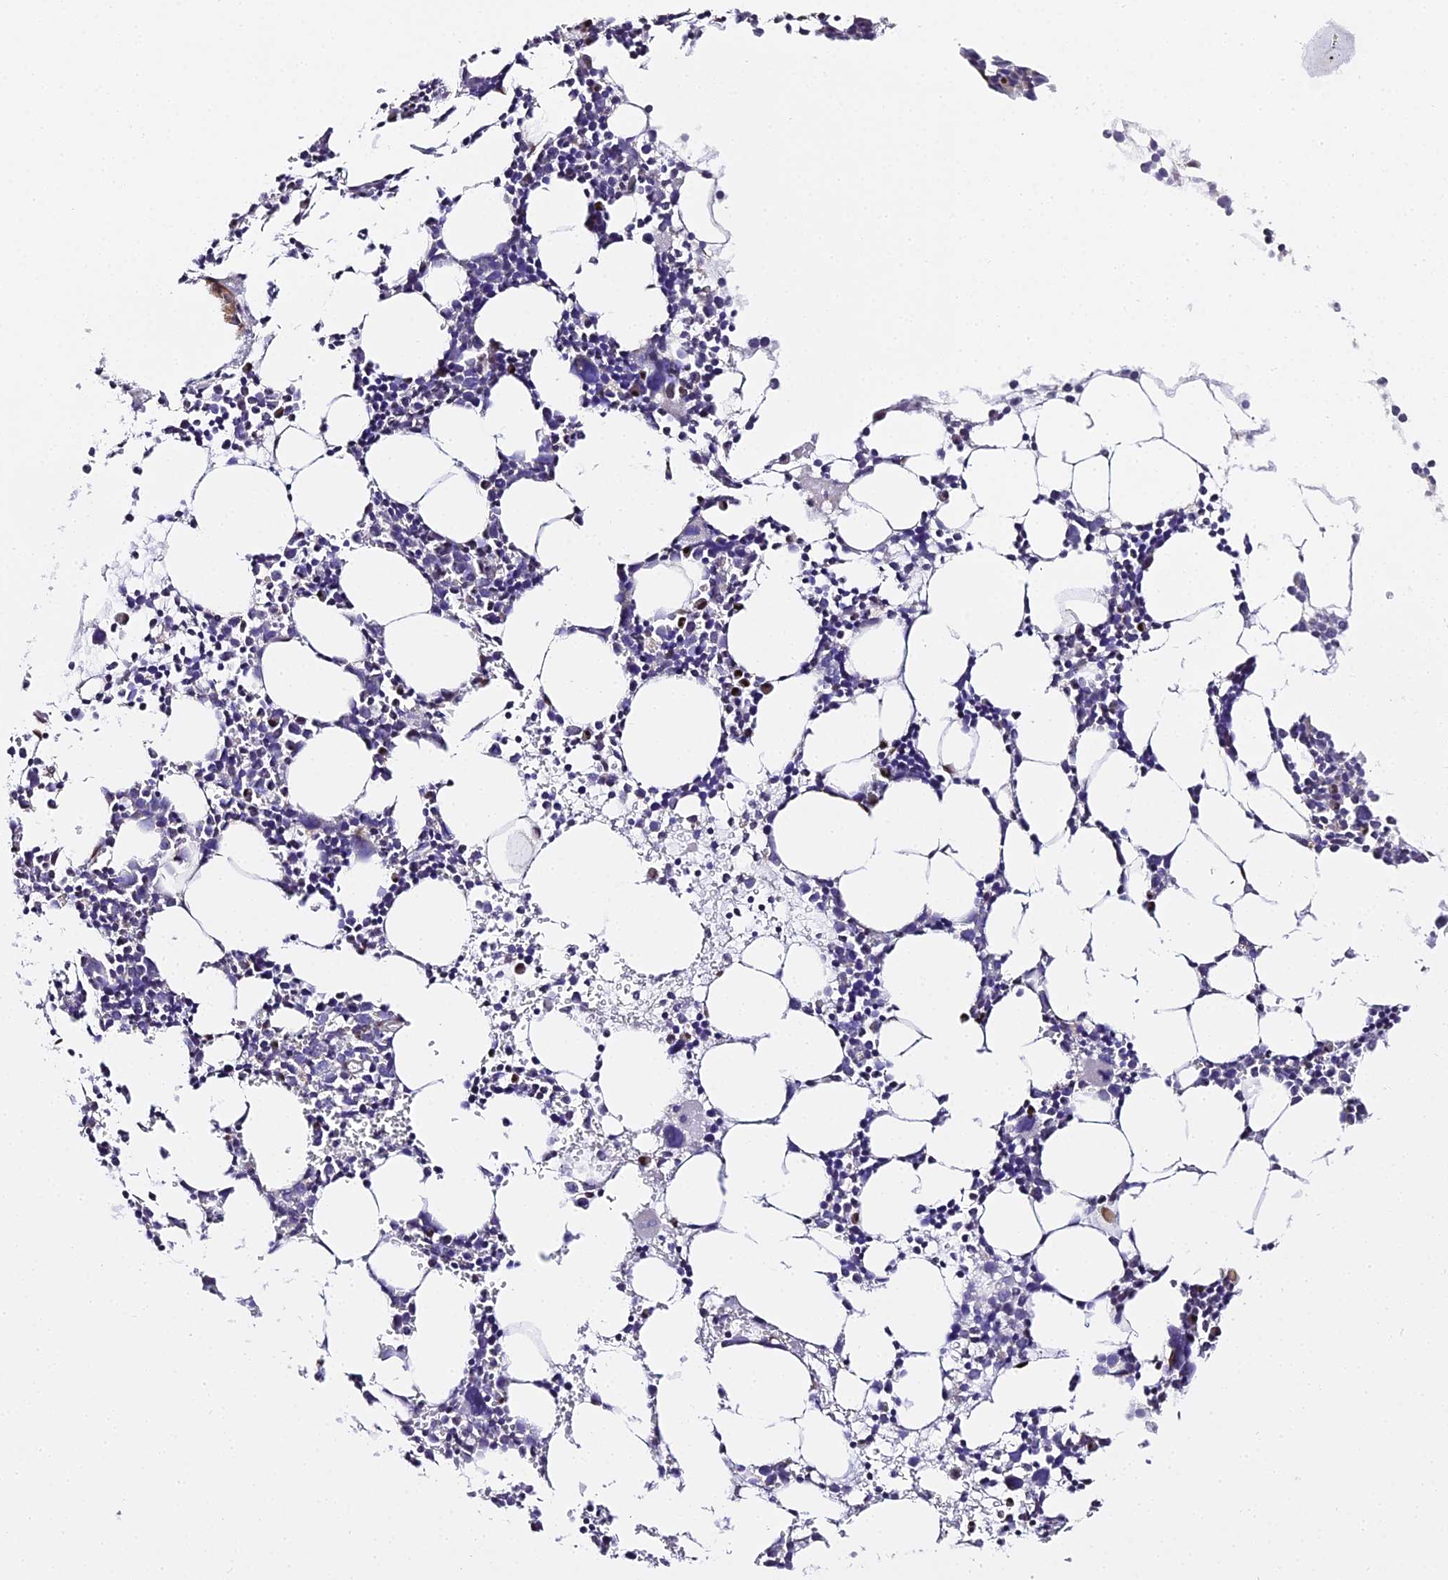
{"staining": {"intensity": "moderate", "quantity": "<25%", "location": "nuclear"}, "tissue": "bone marrow", "cell_type": "Hematopoietic cells", "image_type": "normal", "snomed": [{"axis": "morphology", "description": "Normal tissue, NOS"}, {"axis": "topography", "description": "Bone marrow"}], "caption": "A high-resolution histopathology image shows IHC staining of normal bone marrow, which exhibits moderate nuclear expression in approximately <25% of hematopoietic cells.", "gene": "SERP1", "patient": {"sex": "female", "age": 89}}